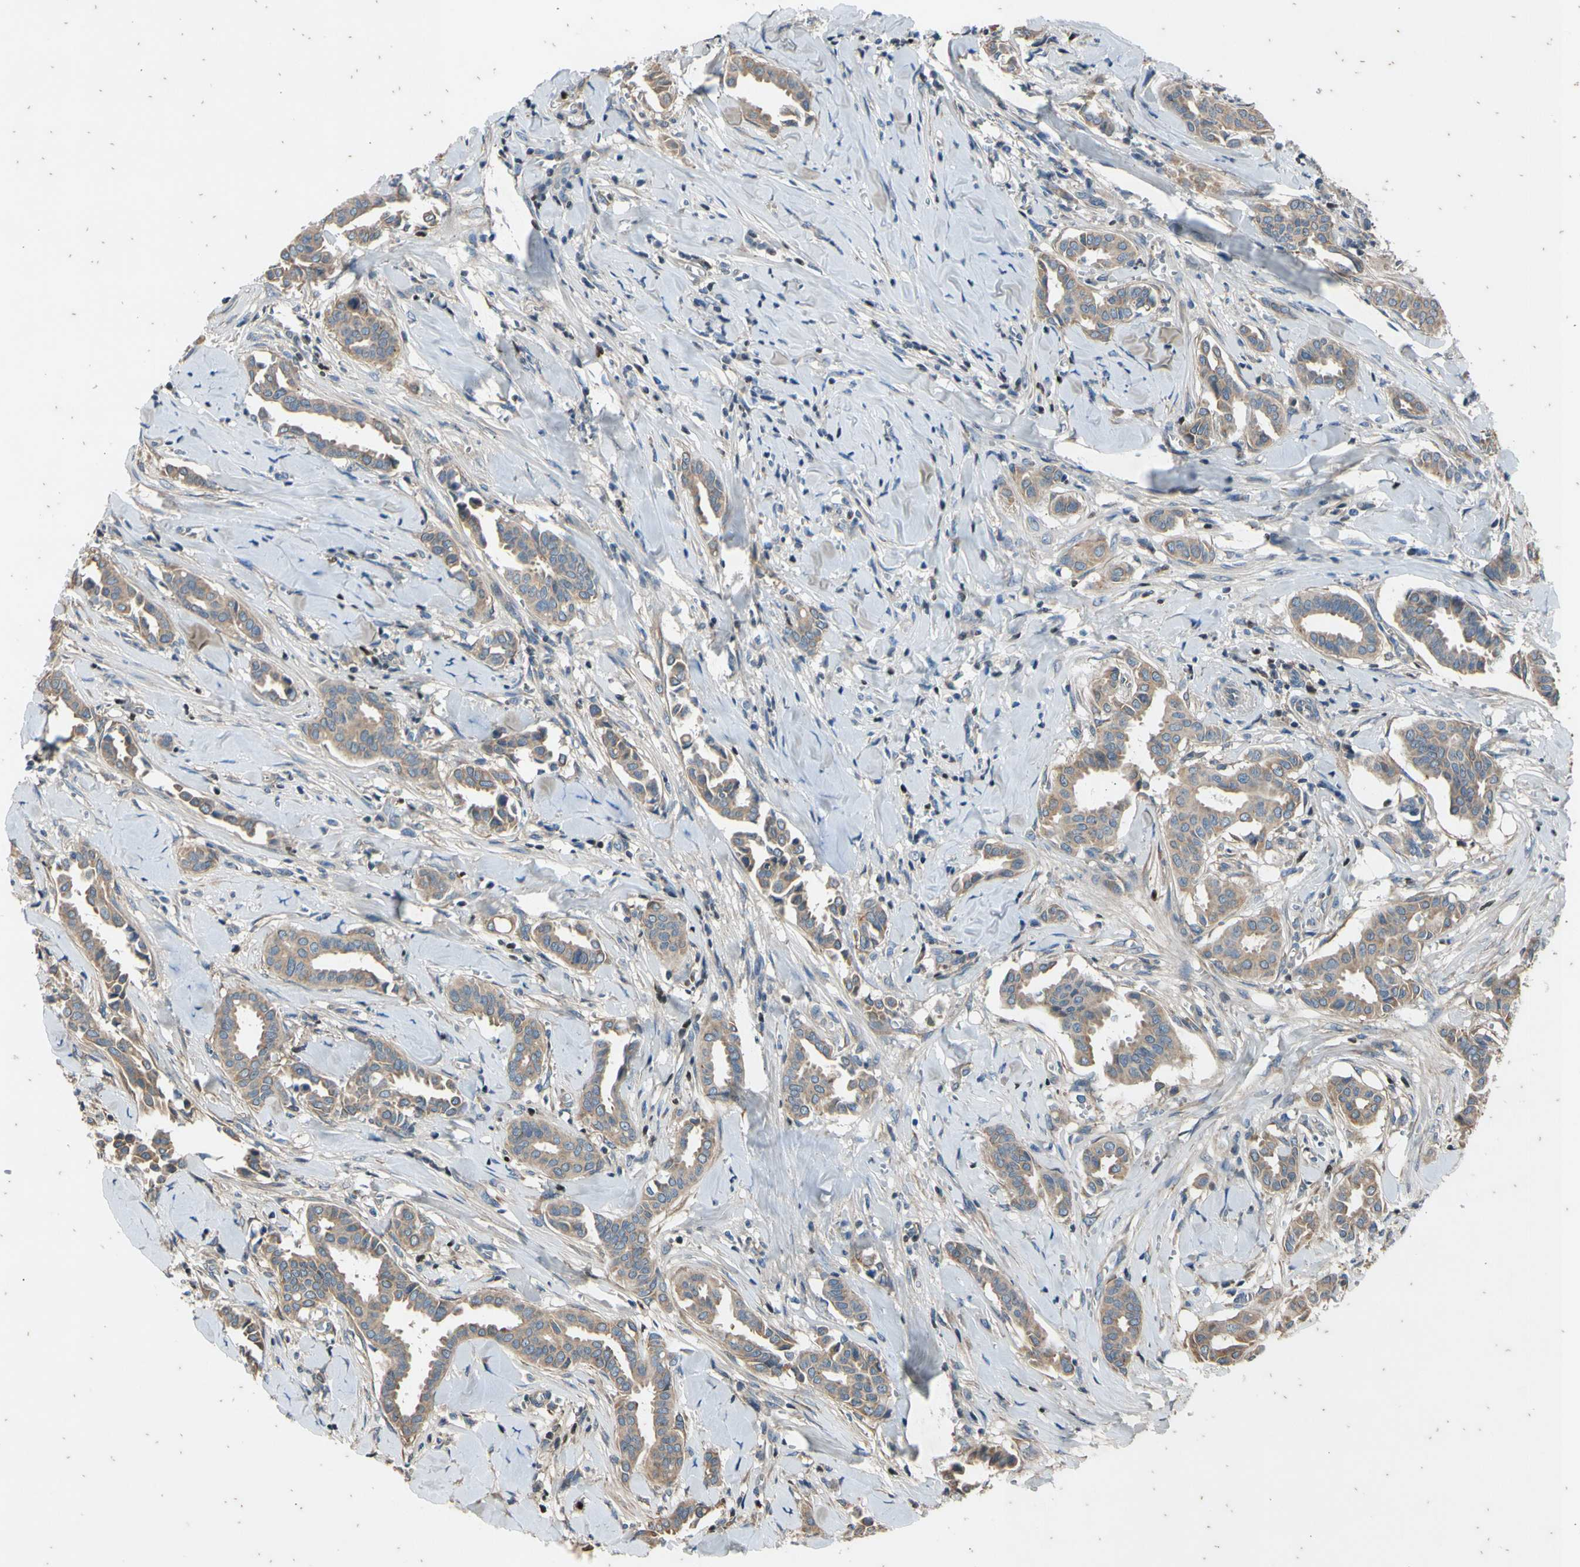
{"staining": {"intensity": "weak", "quantity": ">75%", "location": "cytoplasmic/membranous"}, "tissue": "head and neck cancer", "cell_type": "Tumor cells", "image_type": "cancer", "snomed": [{"axis": "morphology", "description": "Adenocarcinoma, NOS"}, {"axis": "topography", "description": "Salivary gland"}, {"axis": "topography", "description": "Head-Neck"}], "caption": "This micrograph reveals head and neck cancer stained with IHC to label a protein in brown. The cytoplasmic/membranous of tumor cells show weak positivity for the protein. Nuclei are counter-stained blue.", "gene": "TBX21", "patient": {"sex": "female", "age": 59}}